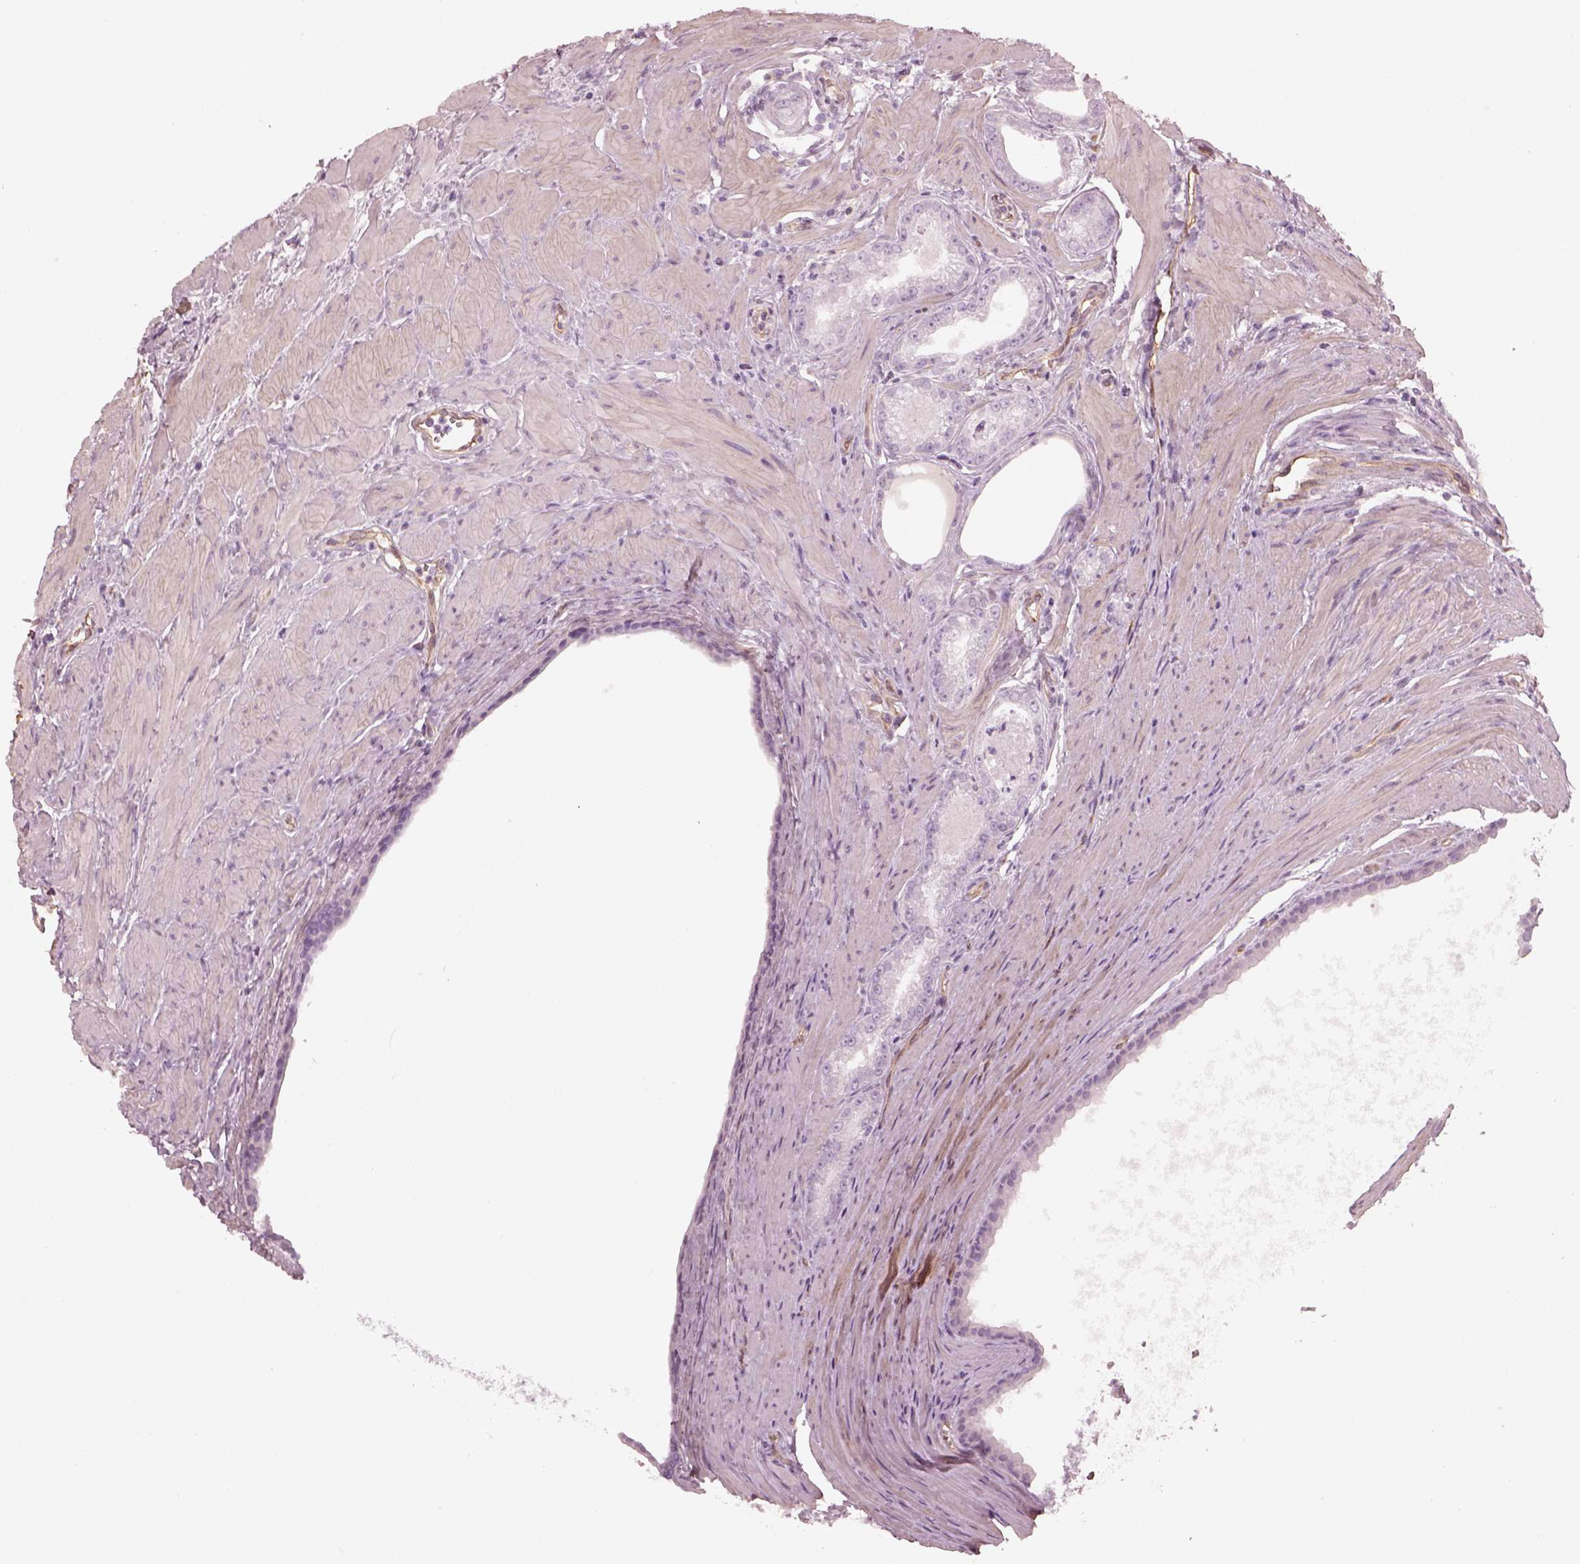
{"staining": {"intensity": "negative", "quantity": "none", "location": "none"}, "tissue": "prostate cancer", "cell_type": "Tumor cells", "image_type": "cancer", "snomed": [{"axis": "morphology", "description": "Adenocarcinoma, NOS"}, {"axis": "topography", "description": "Prostate"}], "caption": "Protein analysis of prostate cancer (adenocarcinoma) exhibits no significant staining in tumor cells. (DAB immunohistochemistry, high magnification).", "gene": "EIF4E1B", "patient": {"sex": "male", "age": 71}}